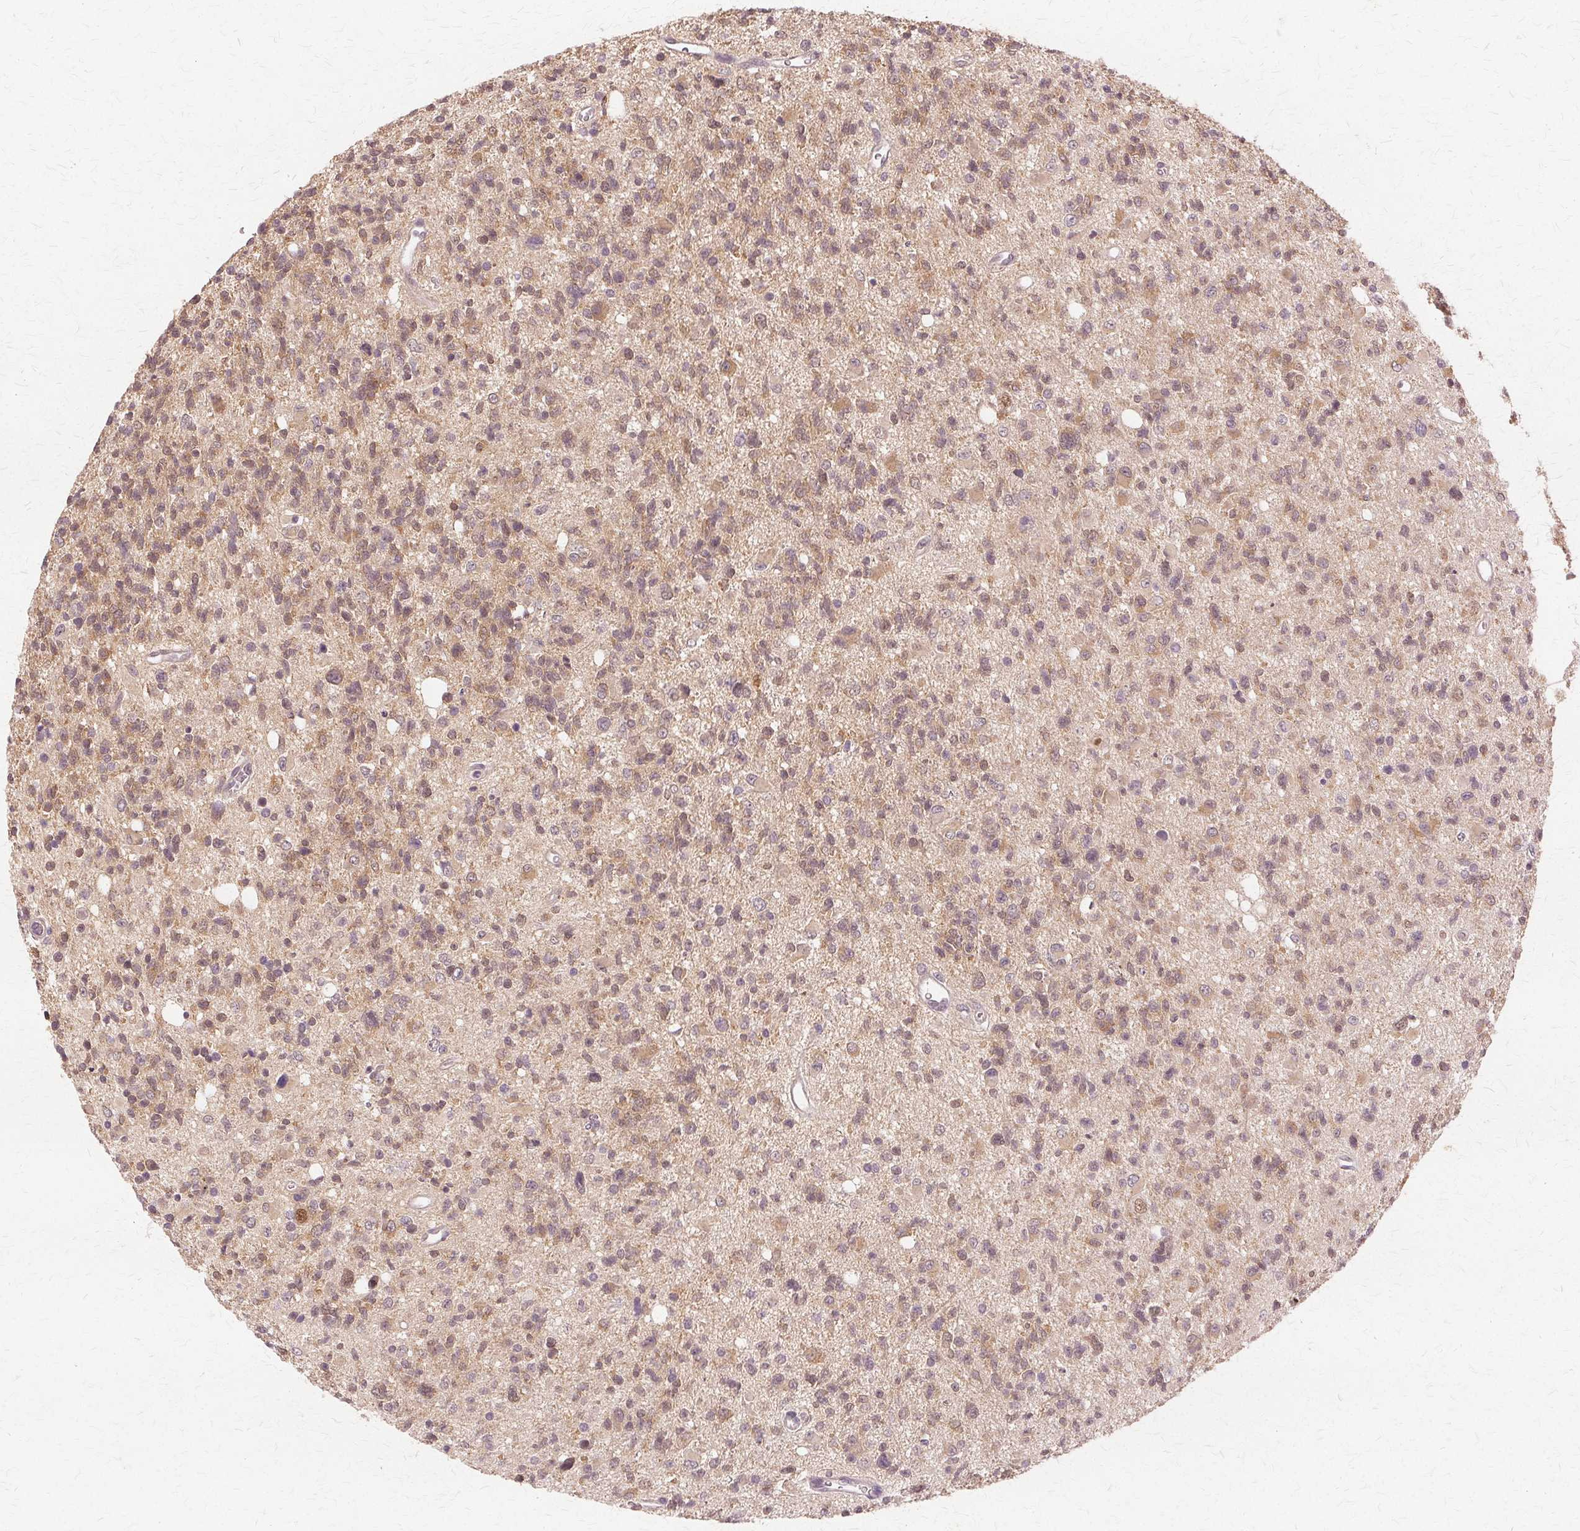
{"staining": {"intensity": "moderate", "quantity": ">75%", "location": "nuclear"}, "tissue": "glioma", "cell_type": "Tumor cells", "image_type": "cancer", "snomed": [{"axis": "morphology", "description": "Glioma, malignant, High grade"}, {"axis": "topography", "description": "Brain"}], "caption": "This micrograph demonstrates IHC staining of glioma, with medium moderate nuclear expression in approximately >75% of tumor cells.", "gene": "PRMT5", "patient": {"sex": "male", "age": 29}}